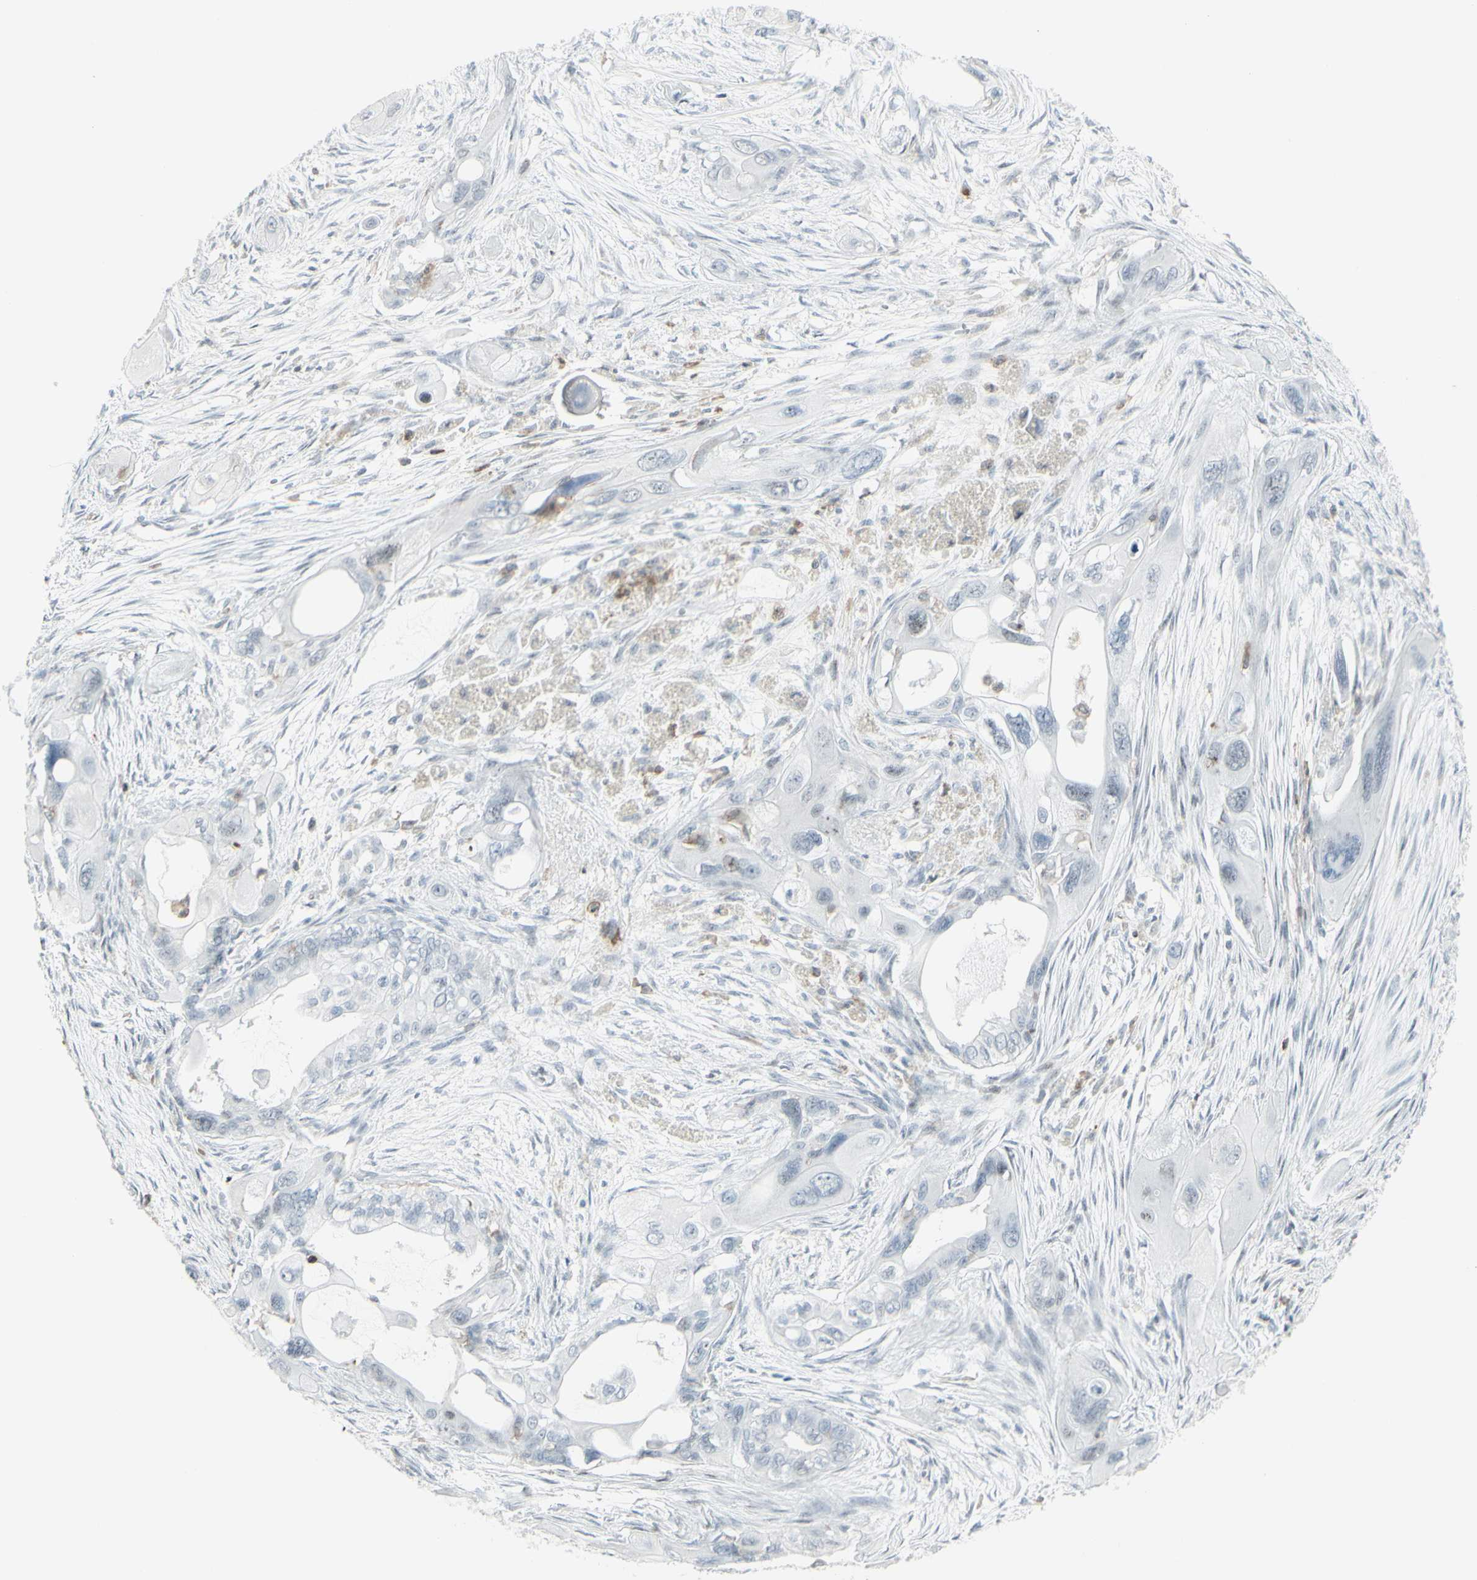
{"staining": {"intensity": "negative", "quantity": "none", "location": "none"}, "tissue": "pancreatic cancer", "cell_type": "Tumor cells", "image_type": "cancer", "snomed": [{"axis": "morphology", "description": "Adenocarcinoma, NOS"}, {"axis": "topography", "description": "Pancreas"}], "caption": "Immunohistochemistry (IHC) micrograph of human pancreatic adenocarcinoma stained for a protein (brown), which exhibits no staining in tumor cells. Nuclei are stained in blue.", "gene": "NRG1", "patient": {"sex": "male", "age": 73}}